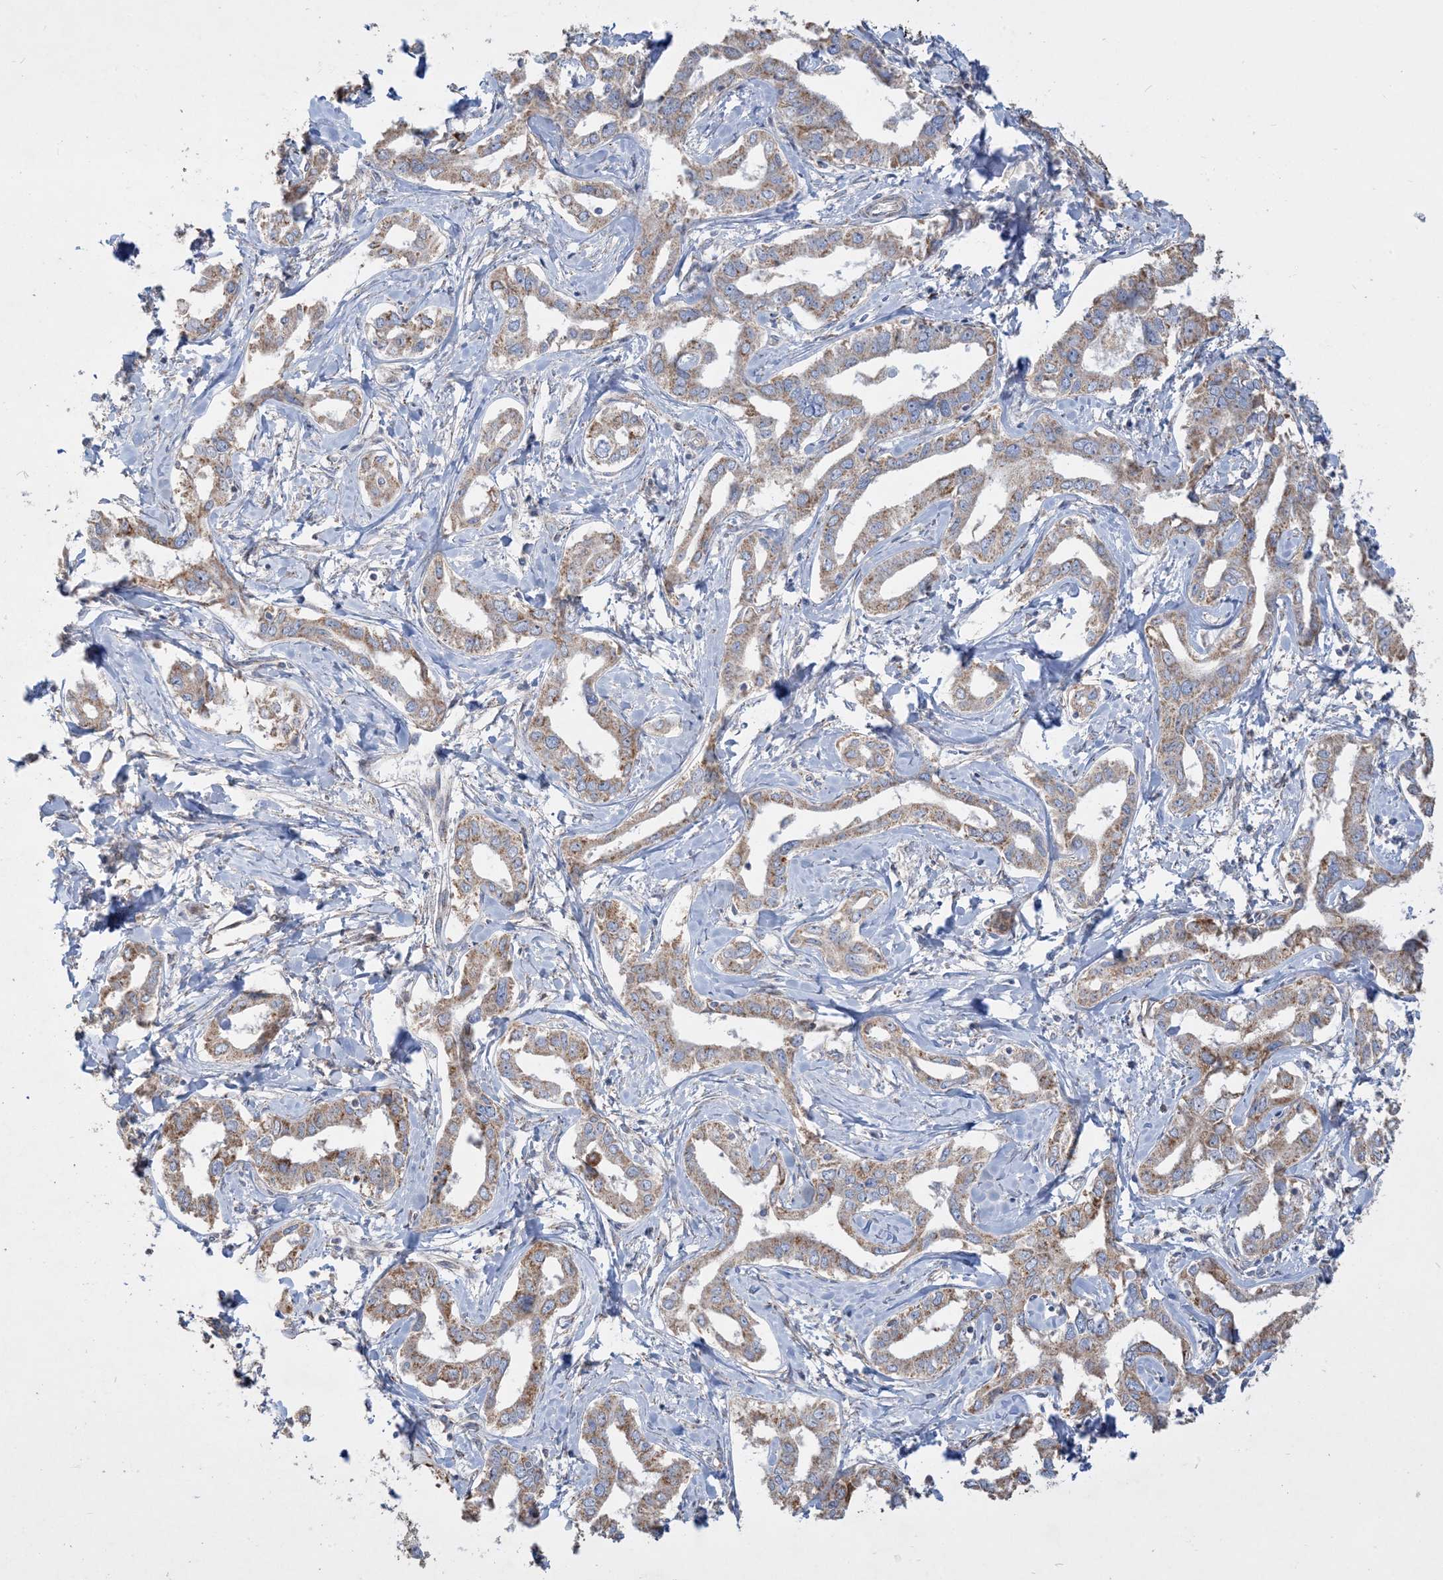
{"staining": {"intensity": "moderate", "quantity": ">75%", "location": "cytoplasmic/membranous"}, "tissue": "liver cancer", "cell_type": "Tumor cells", "image_type": "cancer", "snomed": [{"axis": "morphology", "description": "Cholangiocarcinoma"}, {"axis": "topography", "description": "Liver"}], "caption": "This photomicrograph demonstrates immunohistochemistry (IHC) staining of human liver cancer, with medium moderate cytoplasmic/membranous expression in approximately >75% of tumor cells.", "gene": "NDUFAF3", "patient": {"sex": "male", "age": 59}}